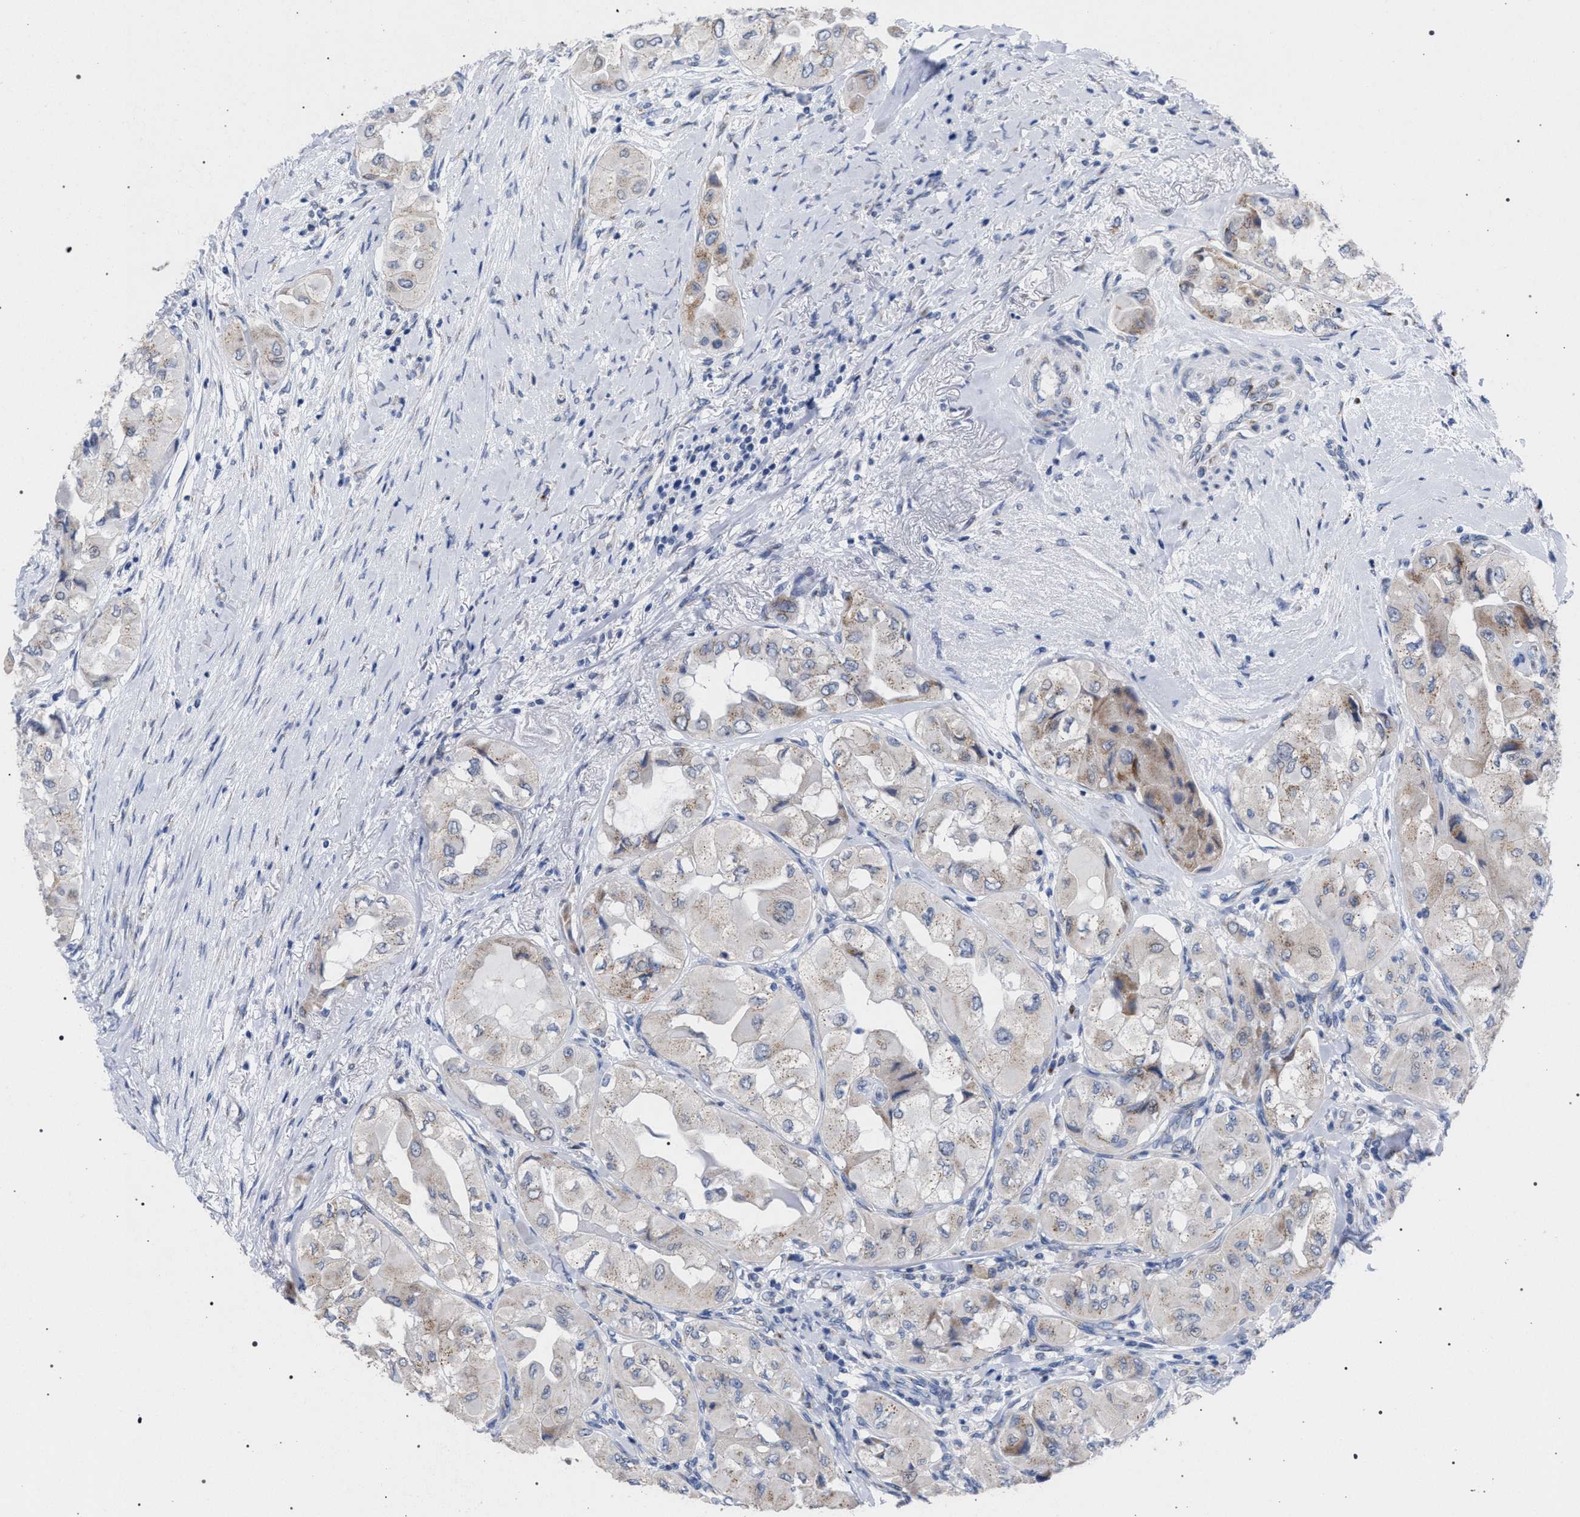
{"staining": {"intensity": "weak", "quantity": "<25%", "location": "cytoplasmic/membranous"}, "tissue": "thyroid cancer", "cell_type": "Tumor cells", "image_type": "cancer", "snomed": [{"axis": "morphology", "description": "Papillary adenocarcinoma, NOS"}, {"axis": "topography", "description": "Thyroid gland"}], "caption": "An IHC photomicrograph of thyroid cancer (papillary adenocarcinoma) is shown. There is no staining in tumor cells of thyroid cancer (papillary adenocarcinoma).", "gene": "GOLGA2", "patient": {"sex": "female", "age": 59}}